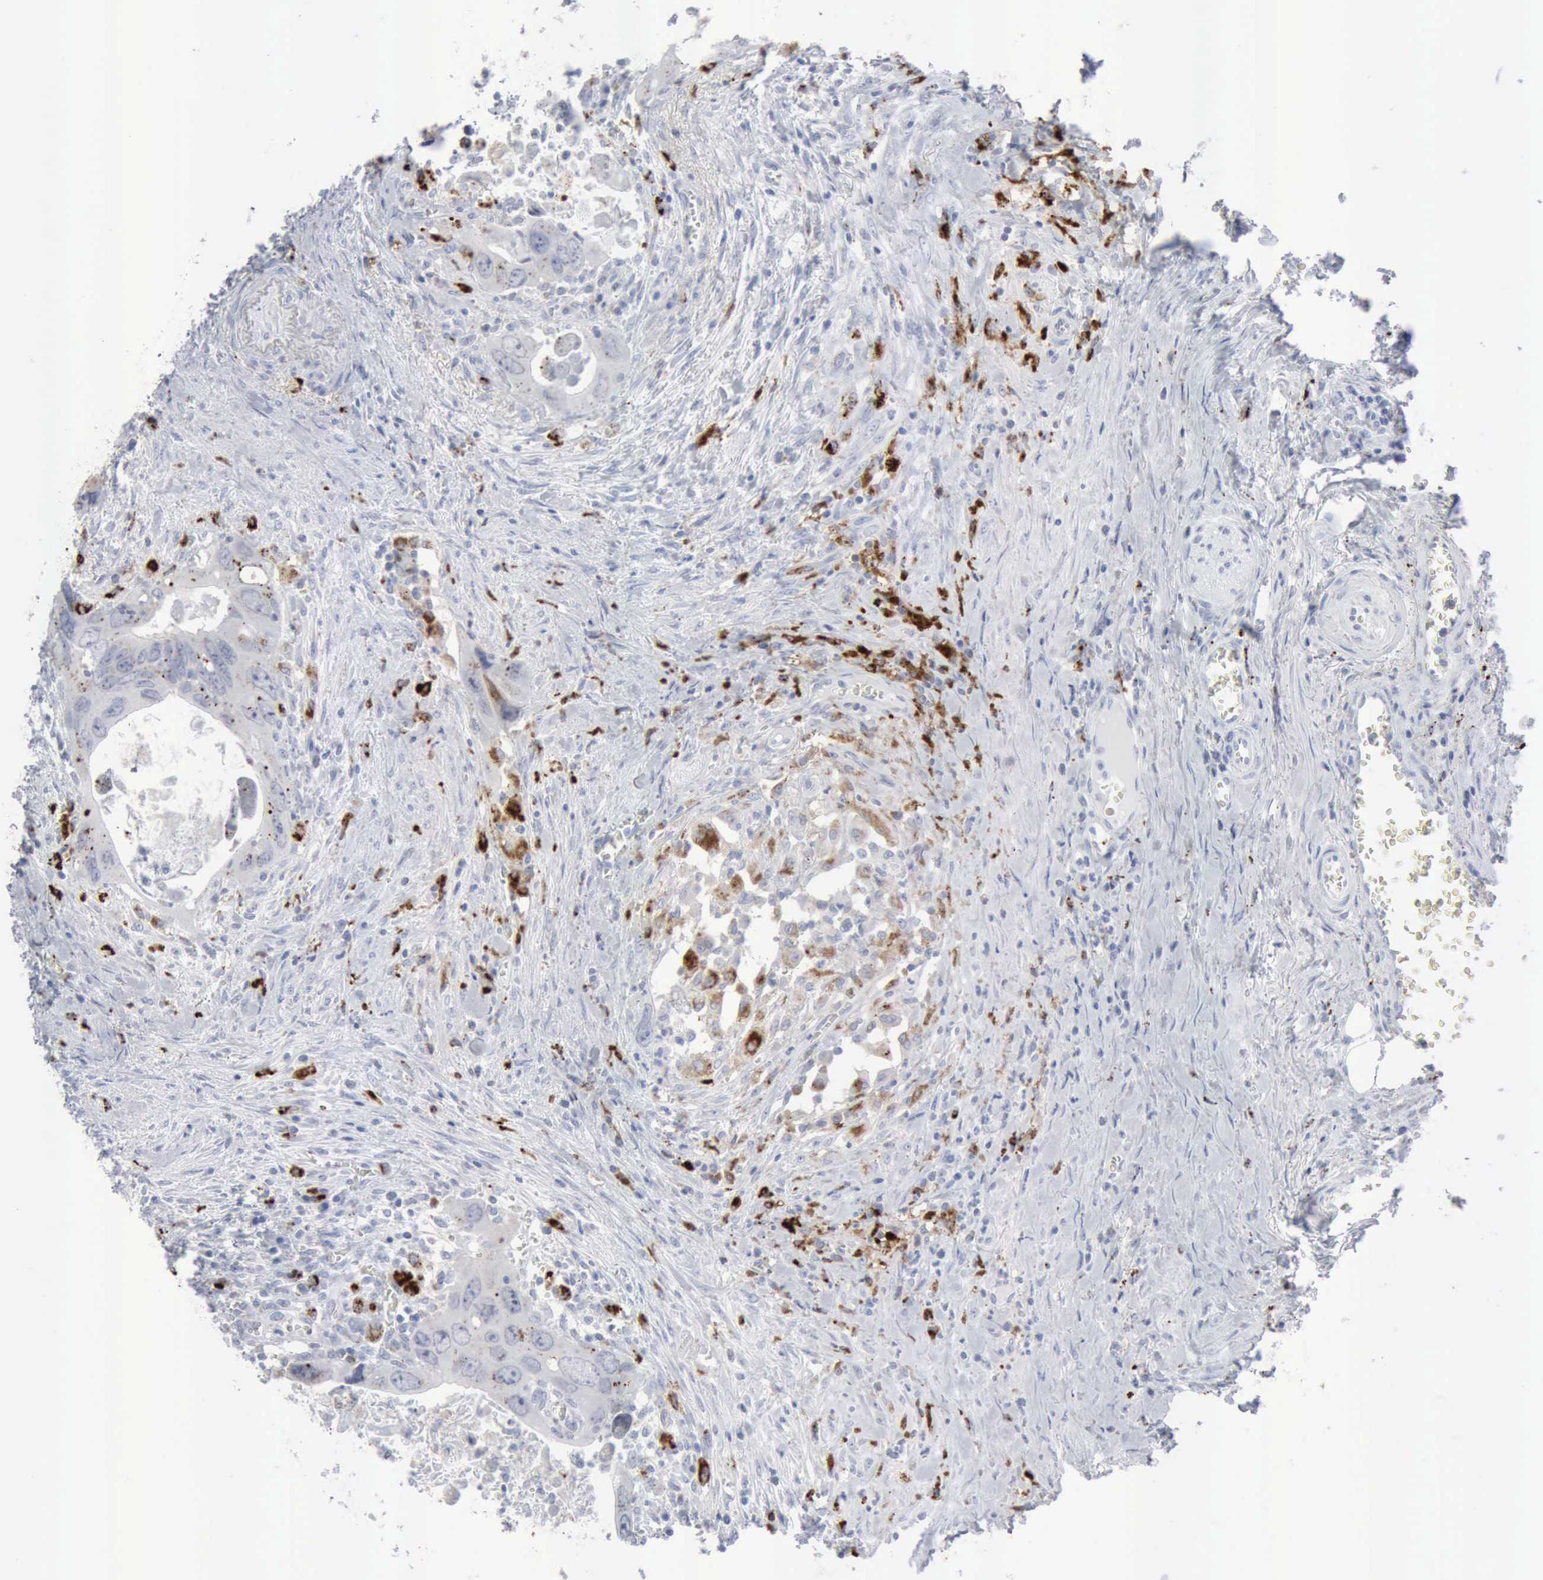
{"staining": {"intensity": "moderate", "quantity": "25%-75%", "location": "cytoplasmic/membranous"}, "tissue": "colorectal cancer", "cell_type": "Tumor cells", "image_type": "cancer", "snomed": [{"axis": "morphology", "description": "Adenocarcinoma, NOS"}, {"axis": "topography", "description": "Rectum"}], "caption": "Brown immunohistochemical staining in human colorectal adenocarcinoma demonstrates moderate cytoplasmic/membranous staining in approximately 25%-75% of tumor cells.", "gene": "GLA", "patient": {"sex": "male", "age": 70}}